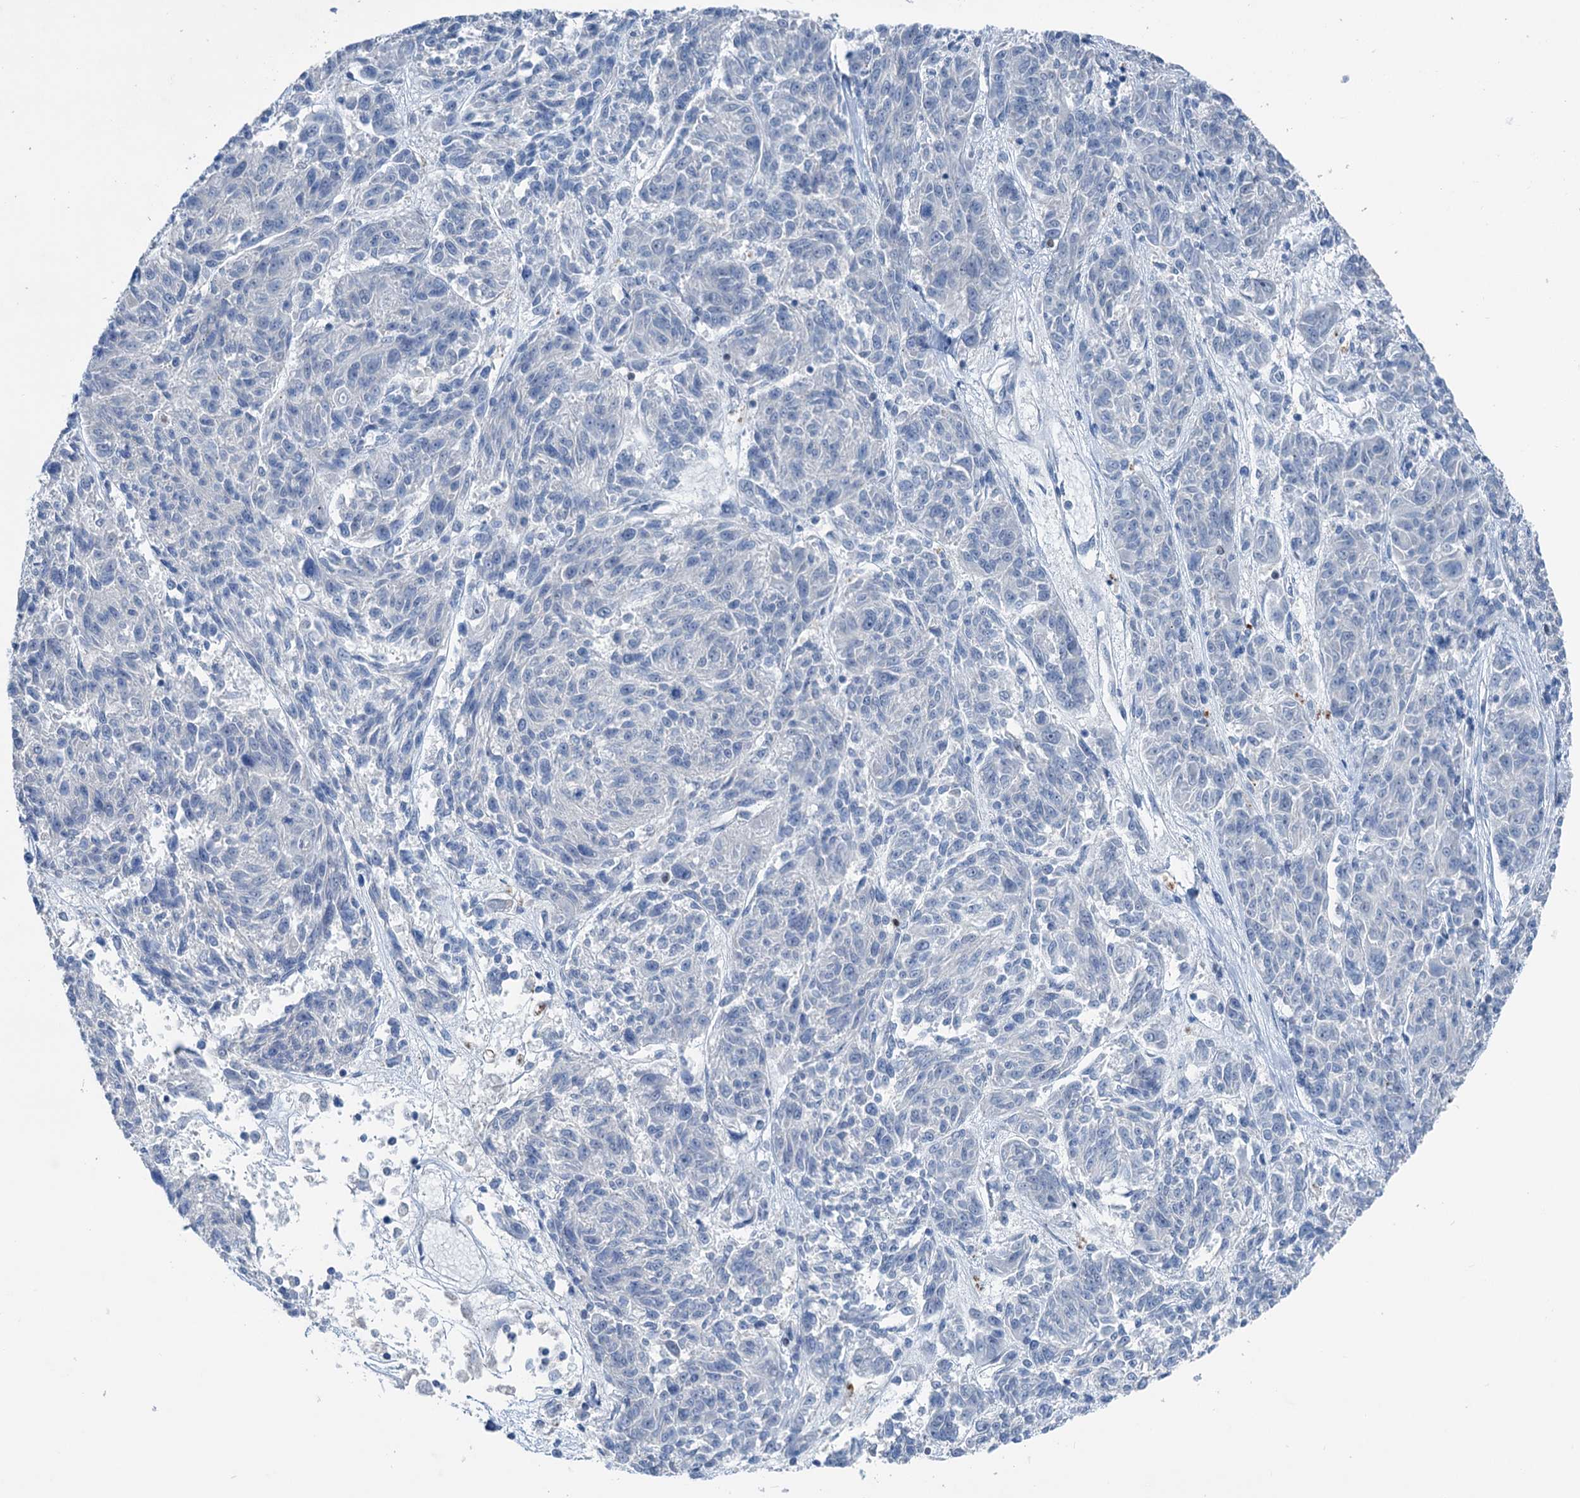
{"staining": {"intensity": "negative", "quantity": "none", "location": "none"}, "tissue": "melanoma", "cell_type": "Tumor cells", "image_type": "cancer", "snomed": [{"axis": "morphology", "description": "Malignant melanoma, NOS"}, {"axis": "topography", "description": "Skin"}], "caption": "An immunohistochemistry photomicrograph of malignant melanoma is shown. There is no staining in tumor cells of malignant melanoma. (DAB (3,3'-diaminobenzidine) IHC with hematoxylin counter stain).", "gene": "ELP4", "patient": {"sex": "male", "age": 53}}